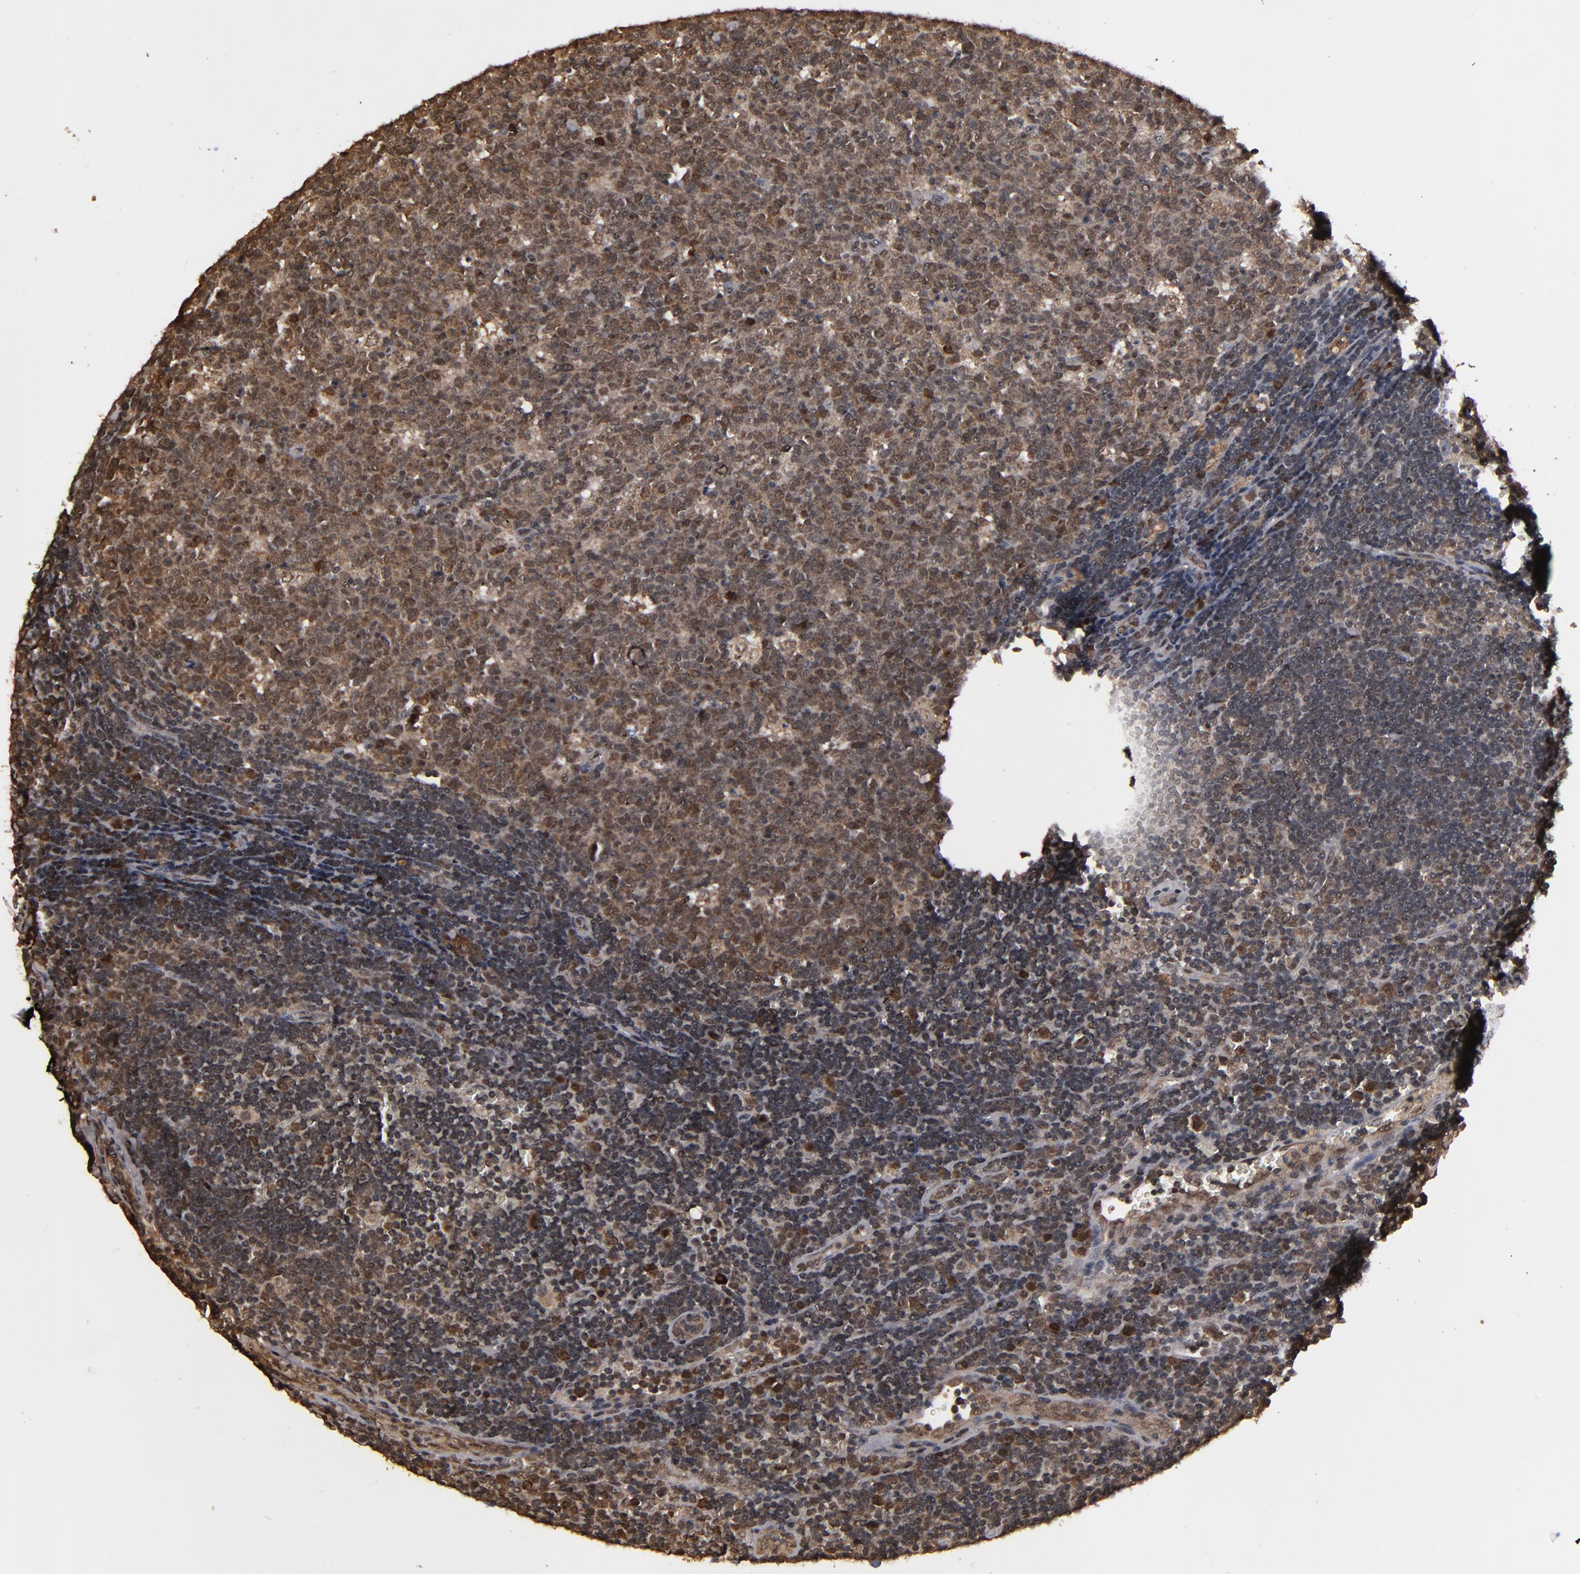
{"staining": {"intensity": "strong", "quantity": ">75%", "location": "cytoplasmic/membranous,nuclear"}, "tissue": "lymph node", "cell_type": "Germinal center cells", "image_type": "normal", "snomed": [{"axis": "morphology", "description": "Normal tissue, NOS"}, {"axis": "topography", "description": "Lymph node"}, {"axis": "topography", "description": "Salivary gland"}], "caption": "Human lymph node stained for a protein (brown) displays strong cytoplasmic/membranous,nuclear positive staining in about >75% of germinal center cells.", "gene": "NXF2B", "patient": {"sex": "male", "age": 8}}